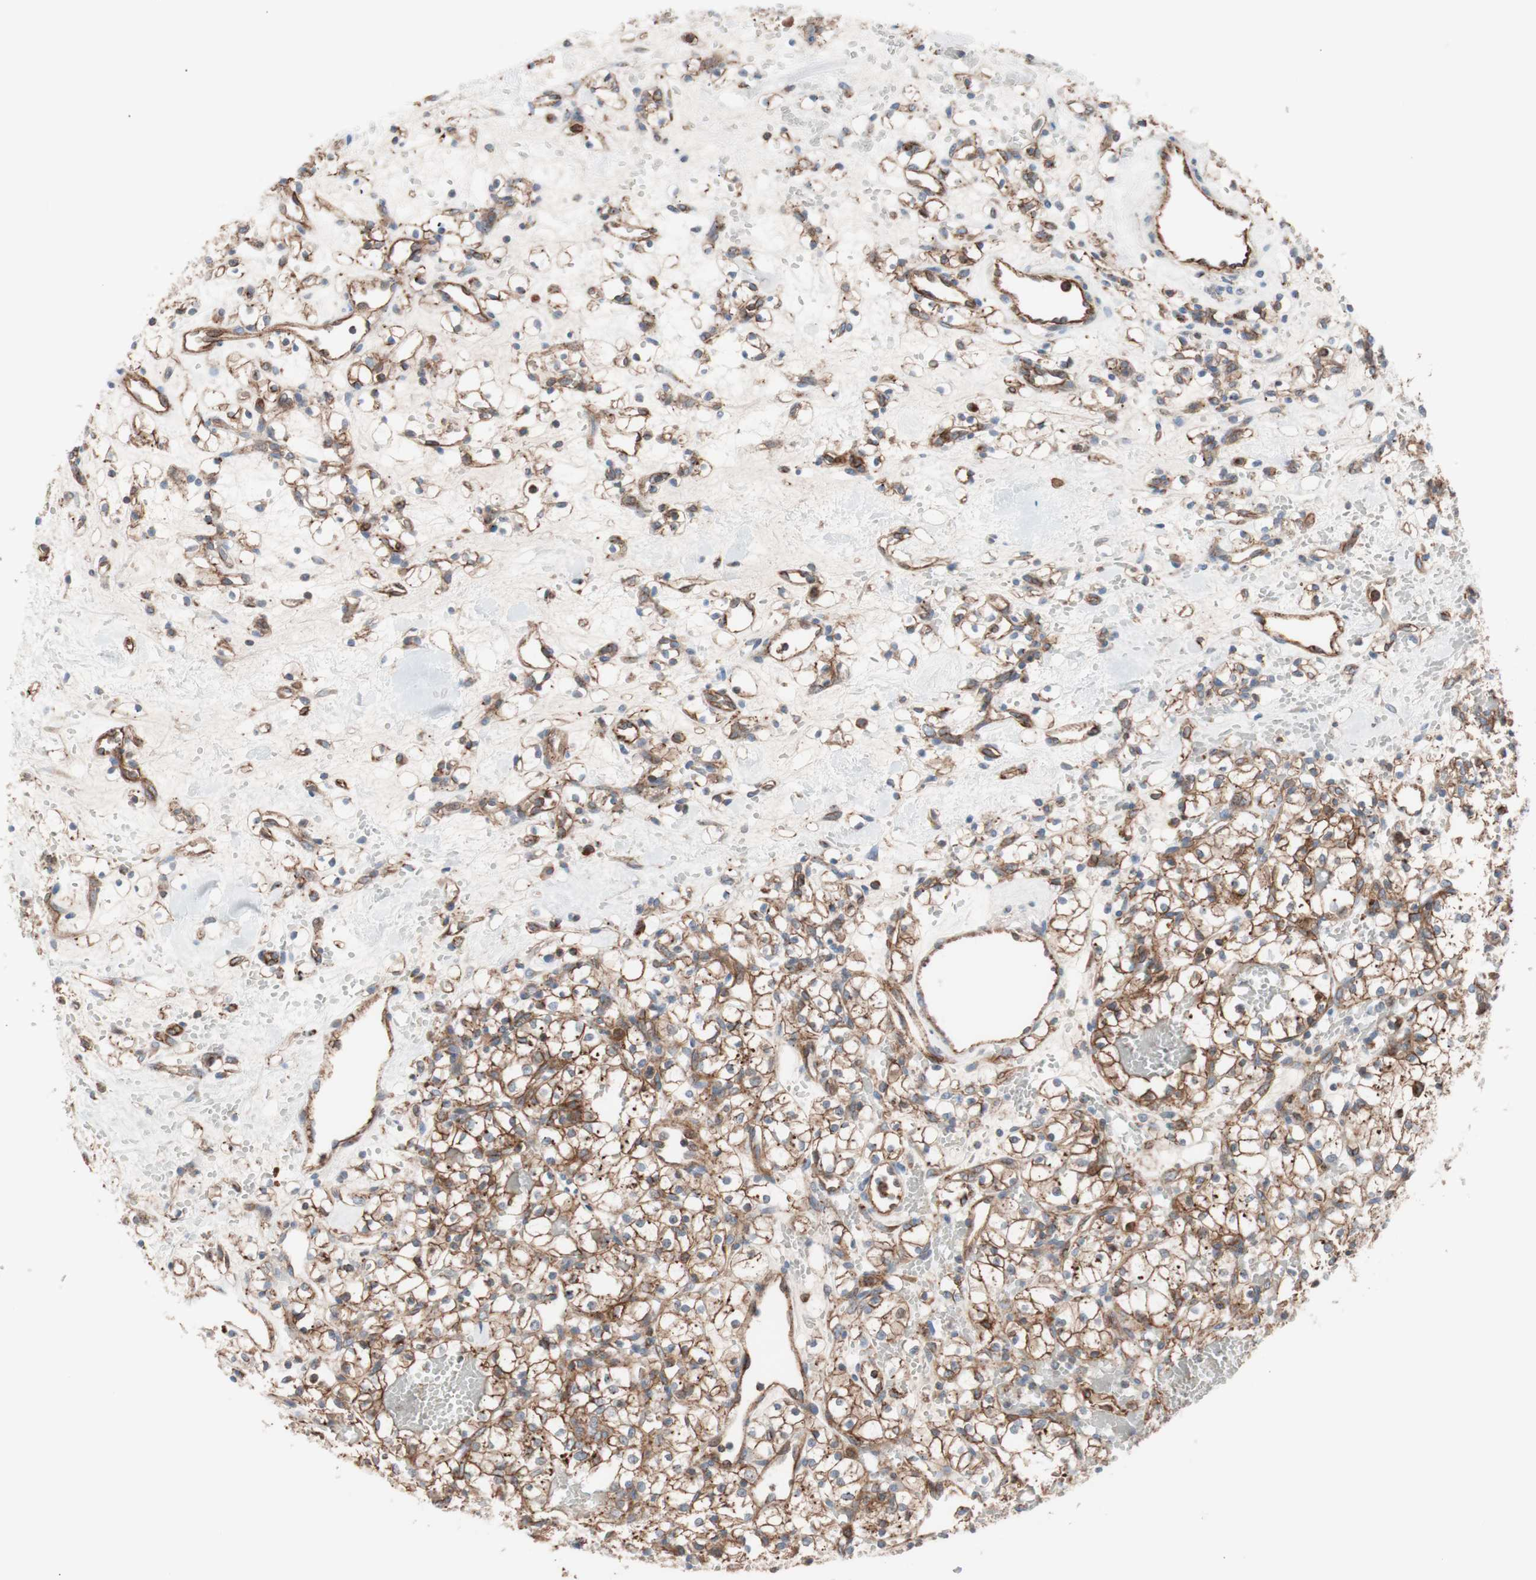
{"staining": {"intensity": "moderate", "quantity": ">75%", "location": "cytoplasmic/membranous"}, "tissue": "renal cancer", "cell_type": "Tumor cells", "image_type": "cancer", "snomed": [{"axis": "morphology", "description": "Adenocarcinoma, NOS"}, {"axis": "topography", "description": "Kidney"}], "caption": "Renal cancer stained with a brown dye shows moderate cytoplasmic/membranous positive positivity in about >75% of tumor cells.", "gene": "FLOT2", "patient": {"sex": "female", "age": 60}}